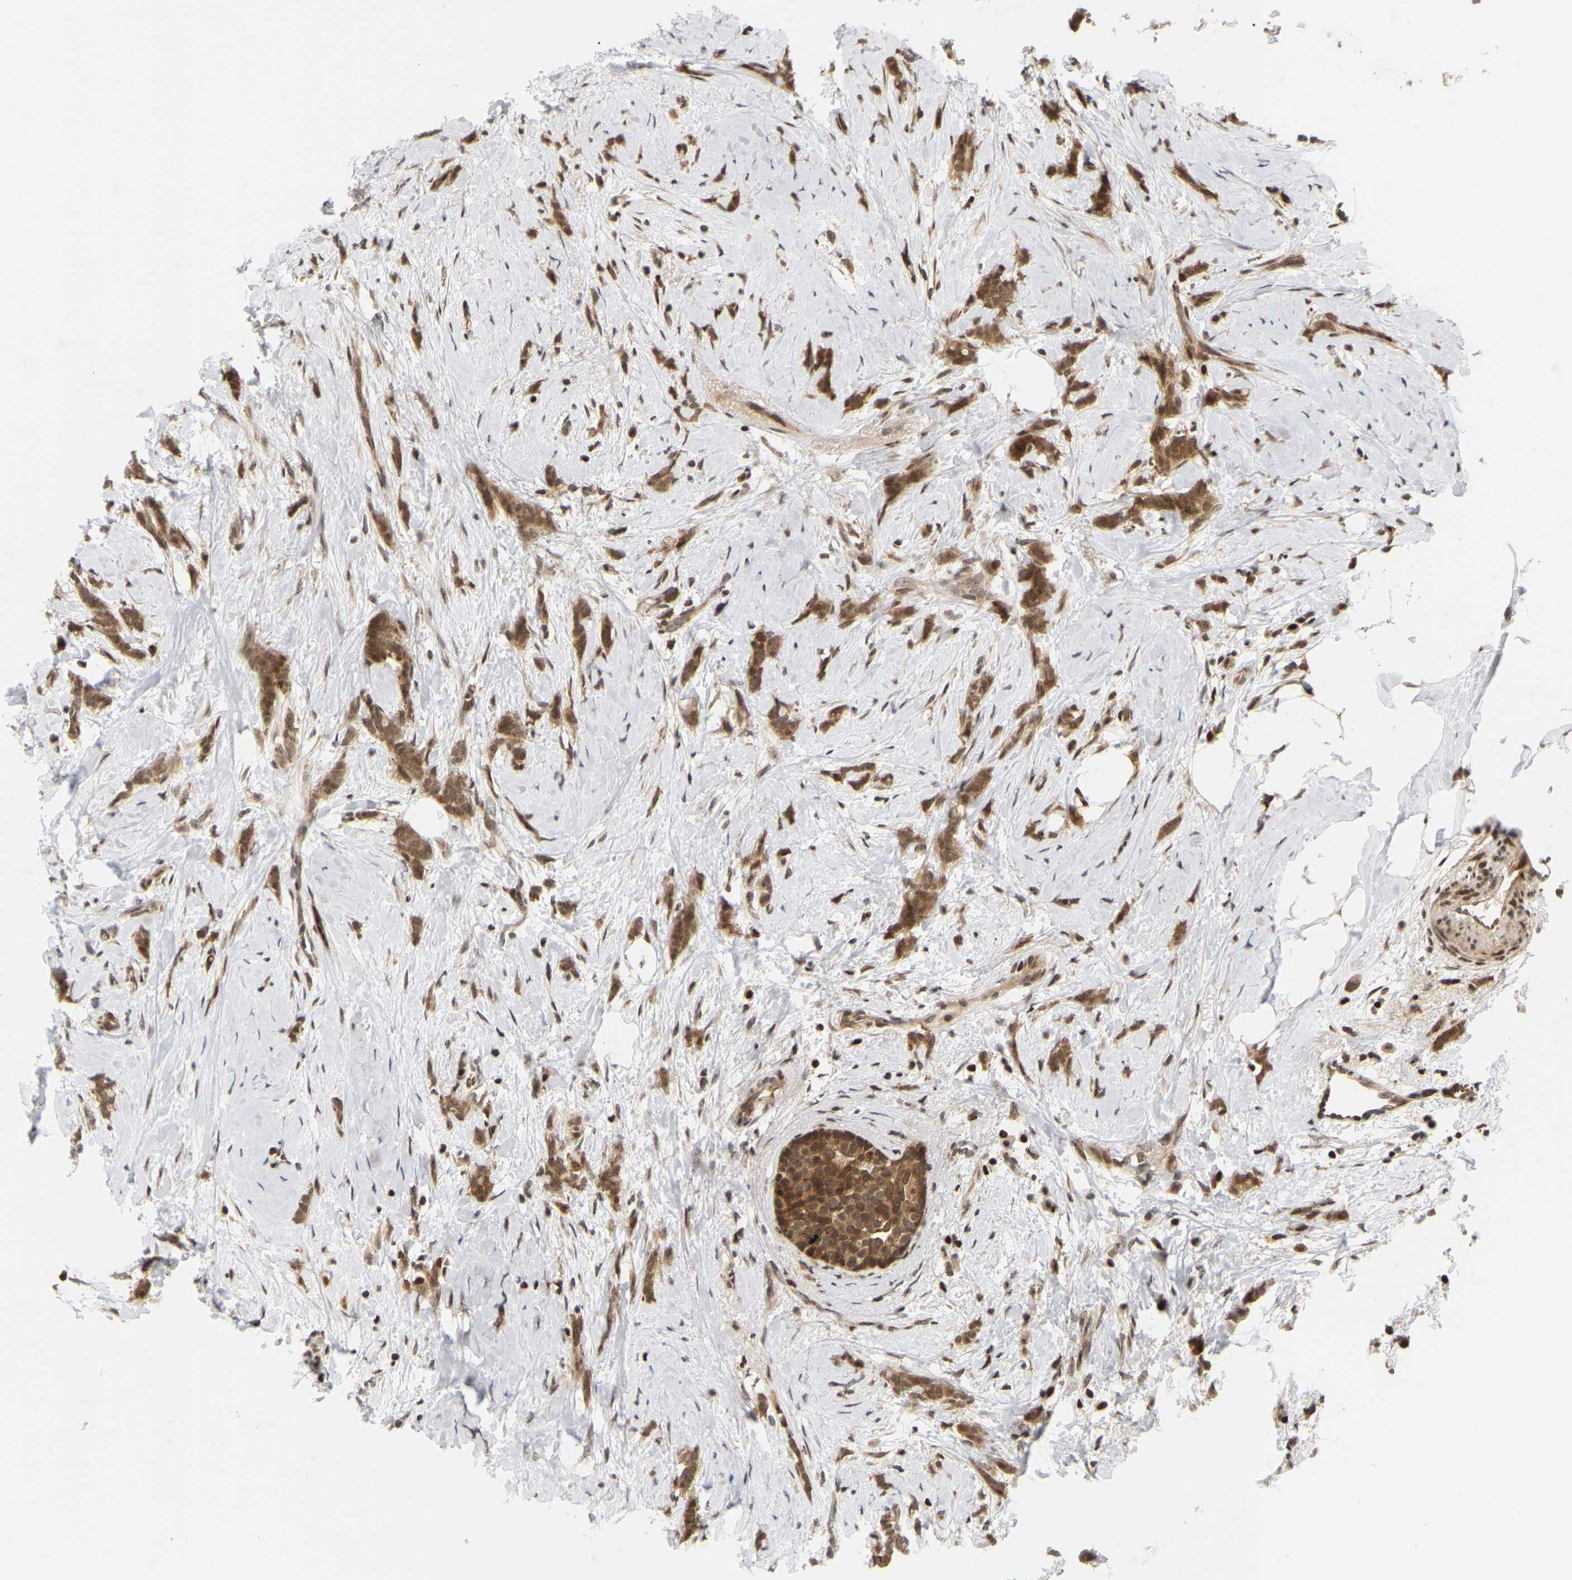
{"staining": {"intensity": "moderate", "quantity": ">75%", "location": "cytoplasmic/membranous"}, "tissue": "breast cancer", "cell_type": "Tumor cells", "image_type": "cancer", "snomed": [{"axis": "morphology", "description": "Lobular carcinoma, in situ"}, {"axis": "morphology", "description": "Lobular carcinoma"}, {"axis": "topography", "description": "Breast"}], "caption": "Immunohistochemistry photomicrograph of neoplastic tissue: human breast lobular carcinoma stained using immunohistochemistry demonstrates medium levels of moderate protein expression localized specifically in the cytoplasmic/membranous of tumor cells, appearing as a cytoplasmic/membranous brown color.", "gene": "NFE2L2", "patient": {"sex": "female", "age": 41}}